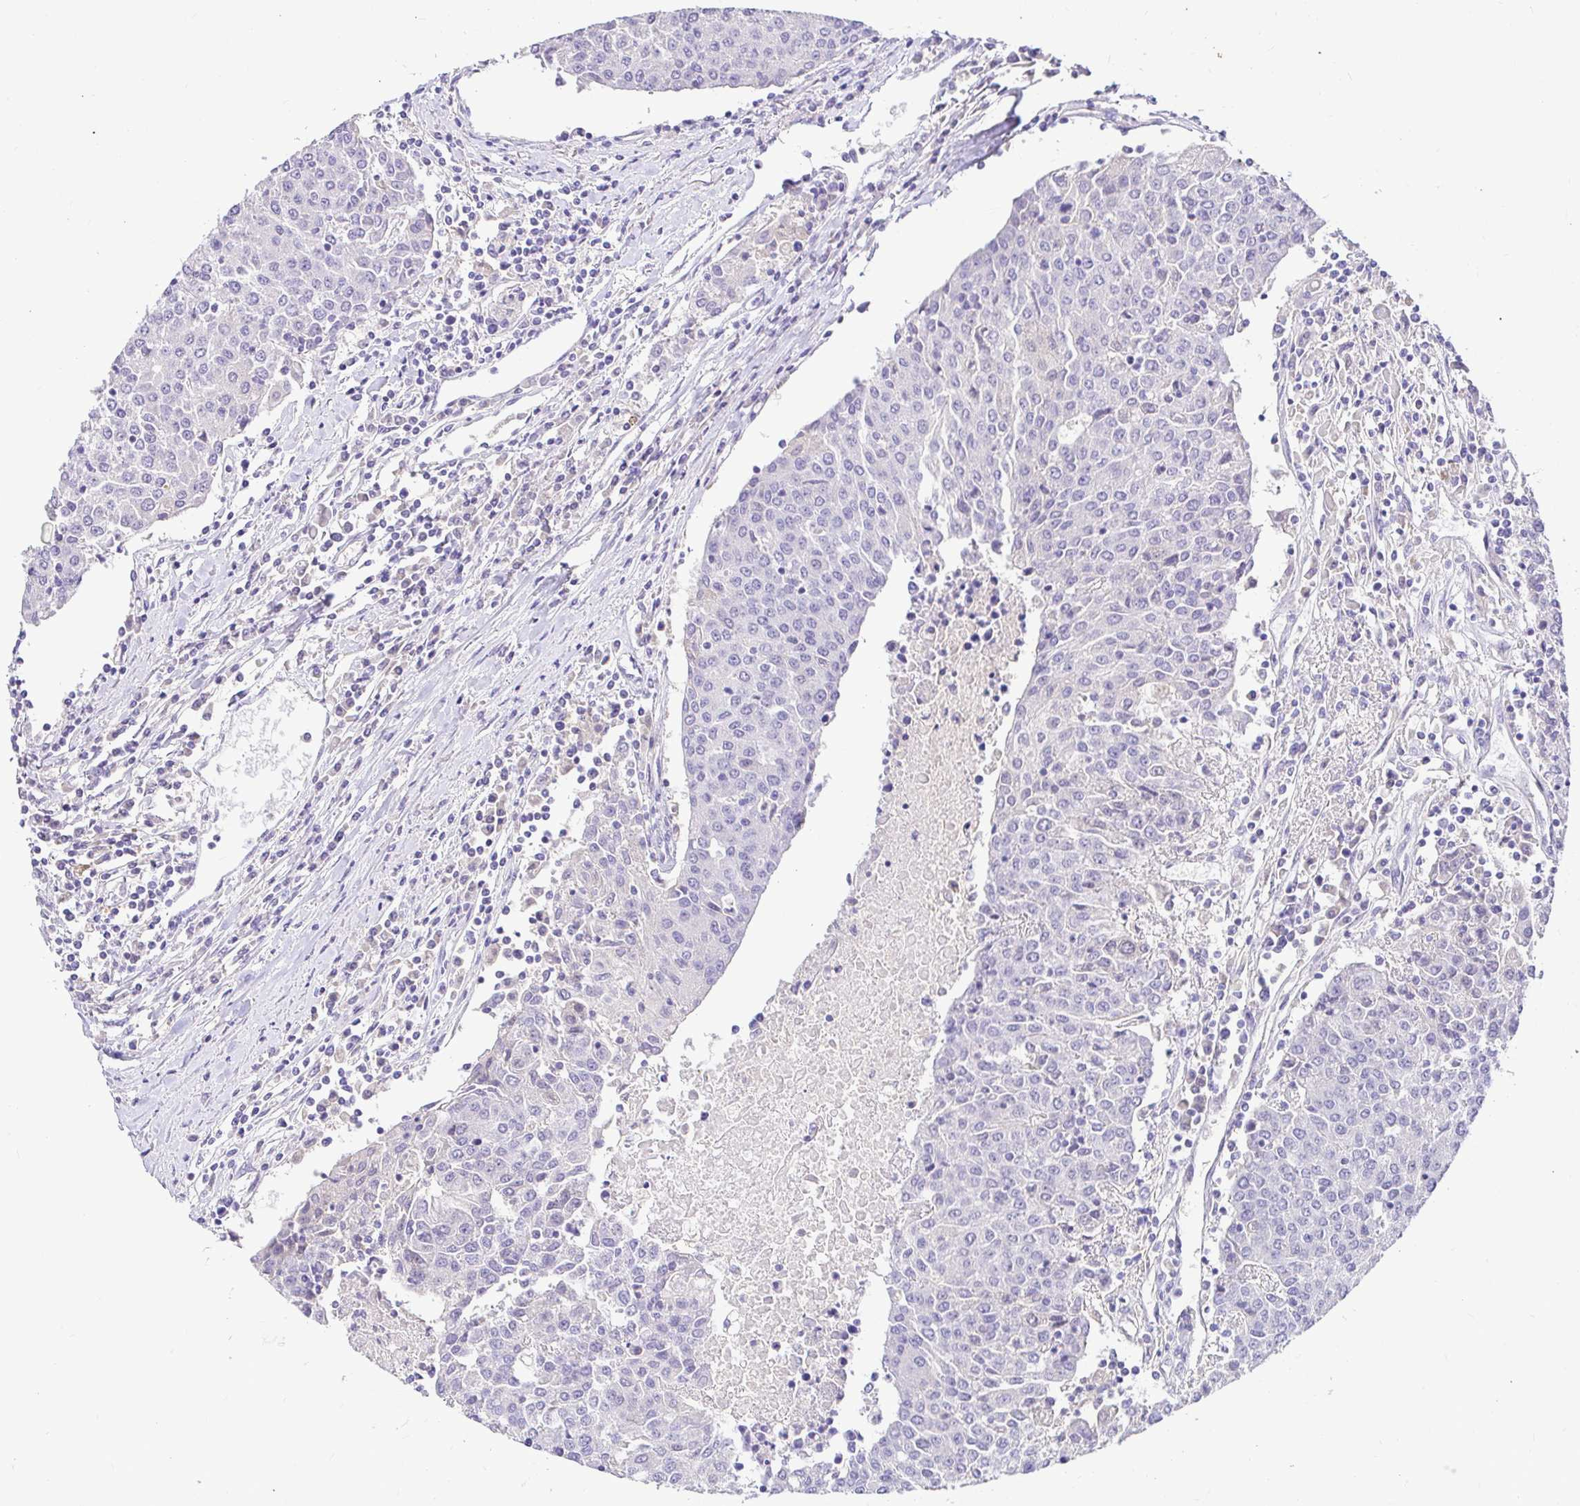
{"staining": {"intensity": "negative", "quantity": "none", "location": "none"}, "tissue": "urothelial cancer", "cell_type": "Tumor cells", "image_type": "cancer", "snomed": [{"axis": "morphology", "description": "Urothelial carcinoma, High grade"}, {"axis": "topography", "description": "Urinary bladder"}], "caption": "Protein analysis of urothelial carcinoma (high-grade) demonstrates no significant positivity in tumor cells.", "gene": "CDO1", "patient": {"sex": "female", "age": 85}}